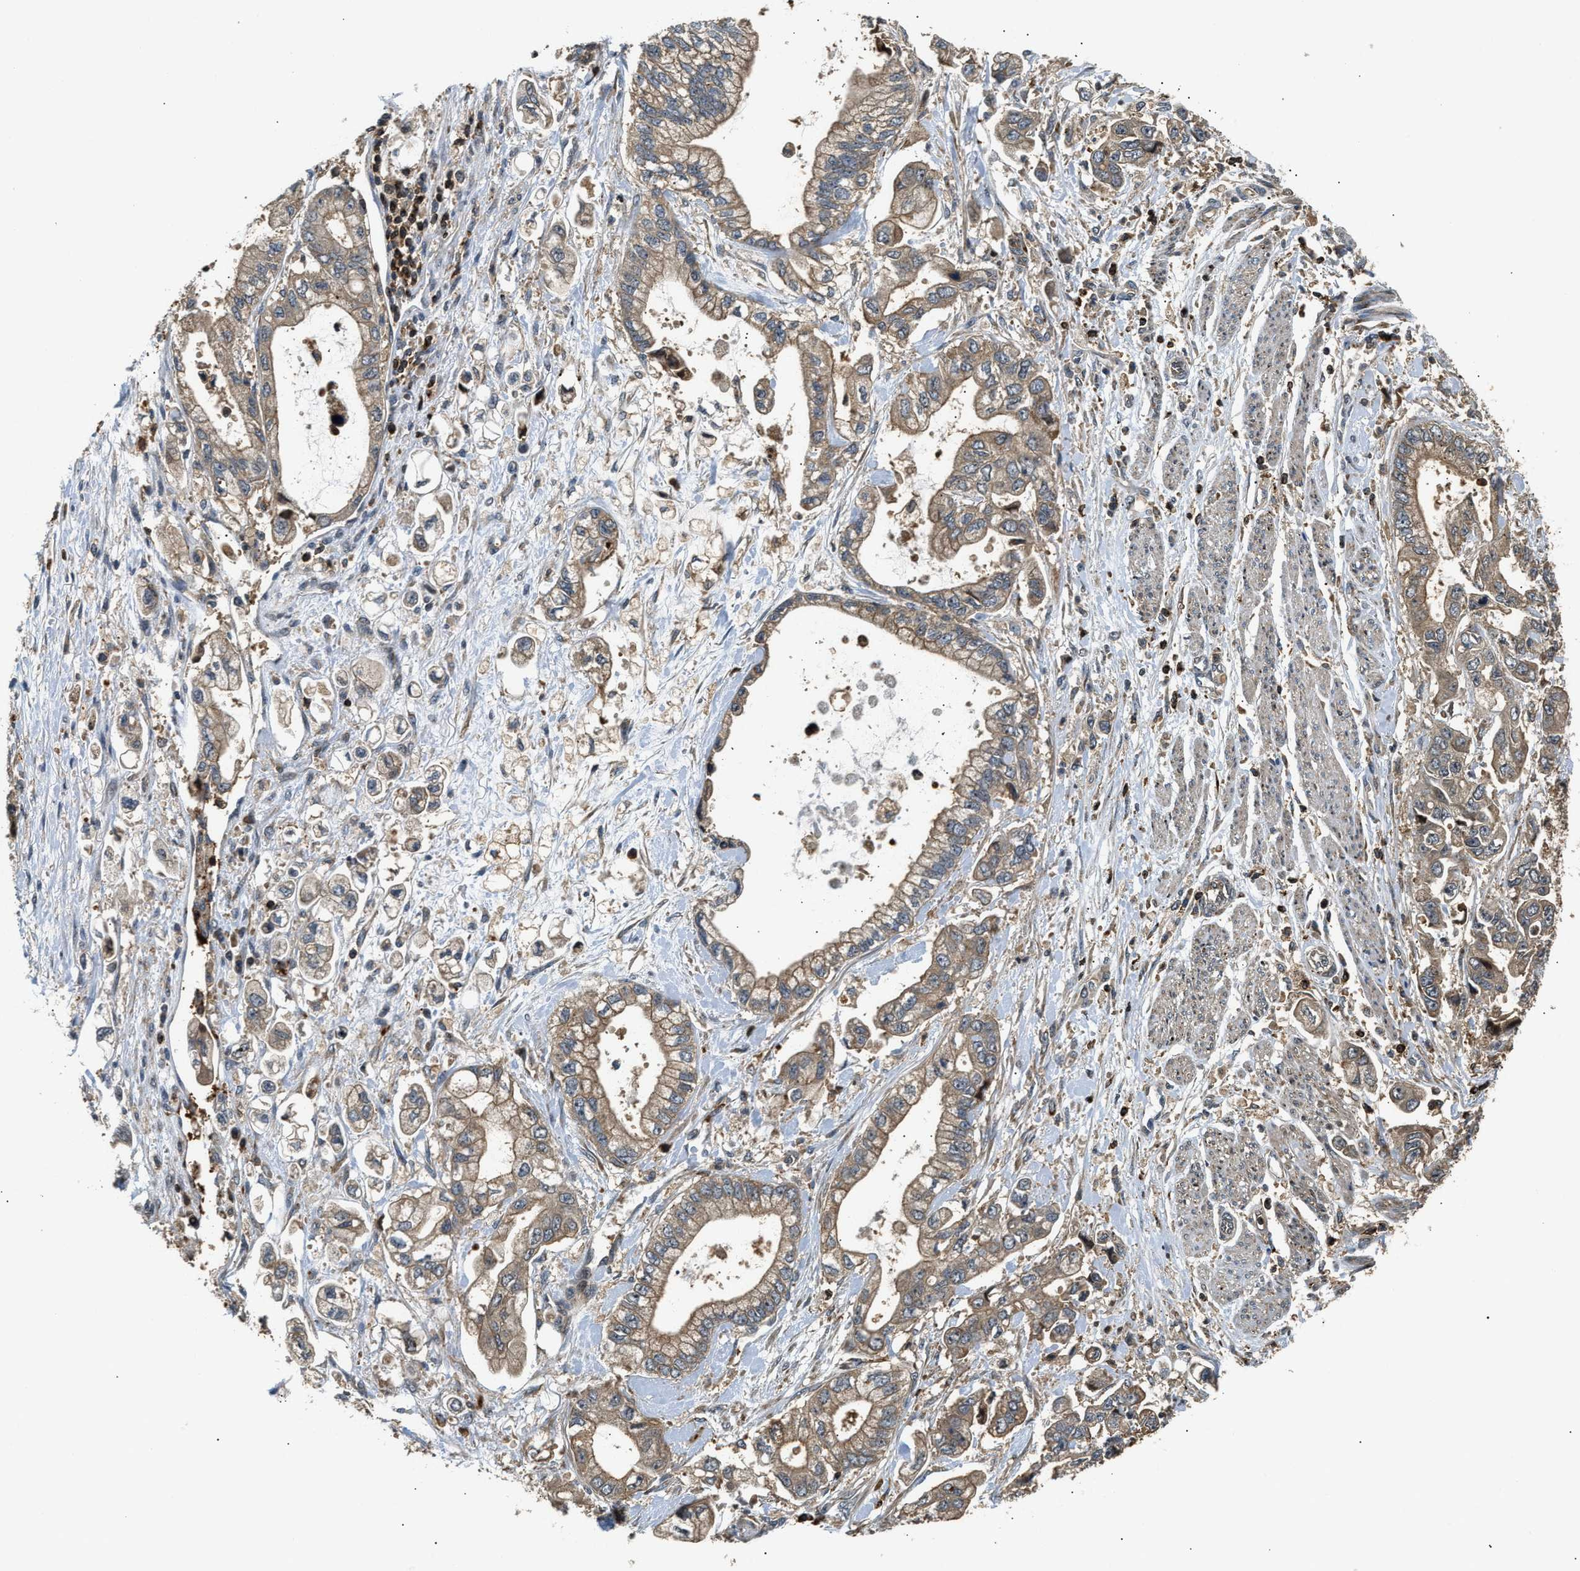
{"staining": {"intensity": "moderate", "quantity": ">75%", "location": "cytoplasmic/membranous"}, "tissue": "stomach cancer", "cell_type": "Tumor cells", "image_type": "cancer", "snomed": [{"axis": "morphology", "description": "Normal tissue, NOS"}, {"axis": "morphology", "description": "Adenocarcinoma, NOS"}, {"axis": "topography", "description": "Stomach"}], "caption": "Immunohistochemistry image of neoplastic tissue: human stomach cancer (adenocarcinoma) stained using immunohistochemistry (IHC) displays medium levels of moderate protein expression localized specifically in the cytoplasmic/membranous of tumor cells, appearing as a cytoplasmic/membranous brown color.", "gene": "SNX5", "patient": {"sex": "male", "age": 62}}